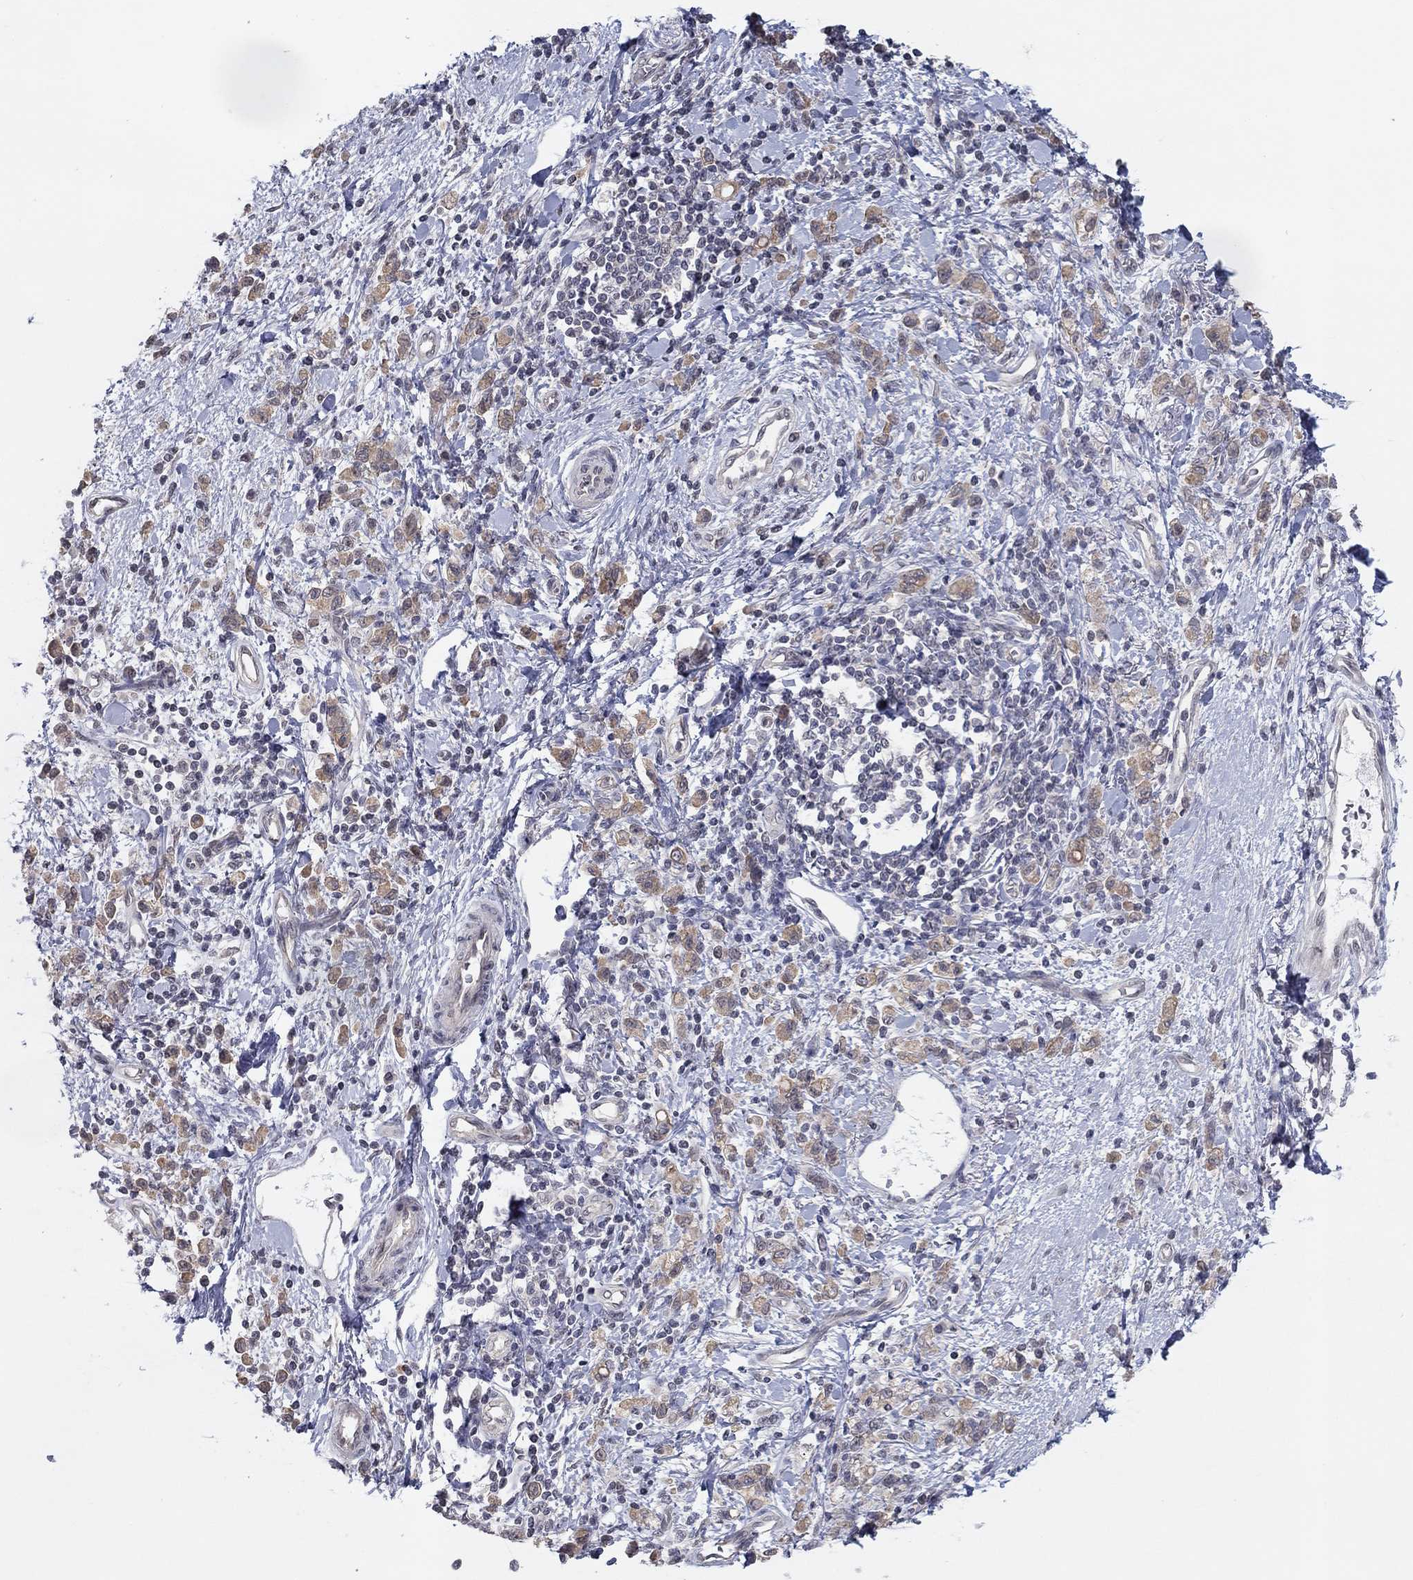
{"staining": {"intensity": "moderate", "quantity": "25%-75%", "location": "cytoplasmic/membranous"}, "tissue": "stomach cancer", "cell_type": "Tumor cells", "image_type": "cancer", "snomed": [{"axis": "morphology", "description": "Adenocarcinoma, NOS"}, {"axis": "topography", "description": "Stomach"}], "caption": "High-power microscopy captured an immunohistochemistry micrograph of adenocarcinoma (stomach), revealing moderate cytoplasmic/membranous positivity in approximately 25%-75% of tumor cells.", "gene": "SLC22A2", "patient": {"sex": "male", "age": 77}}